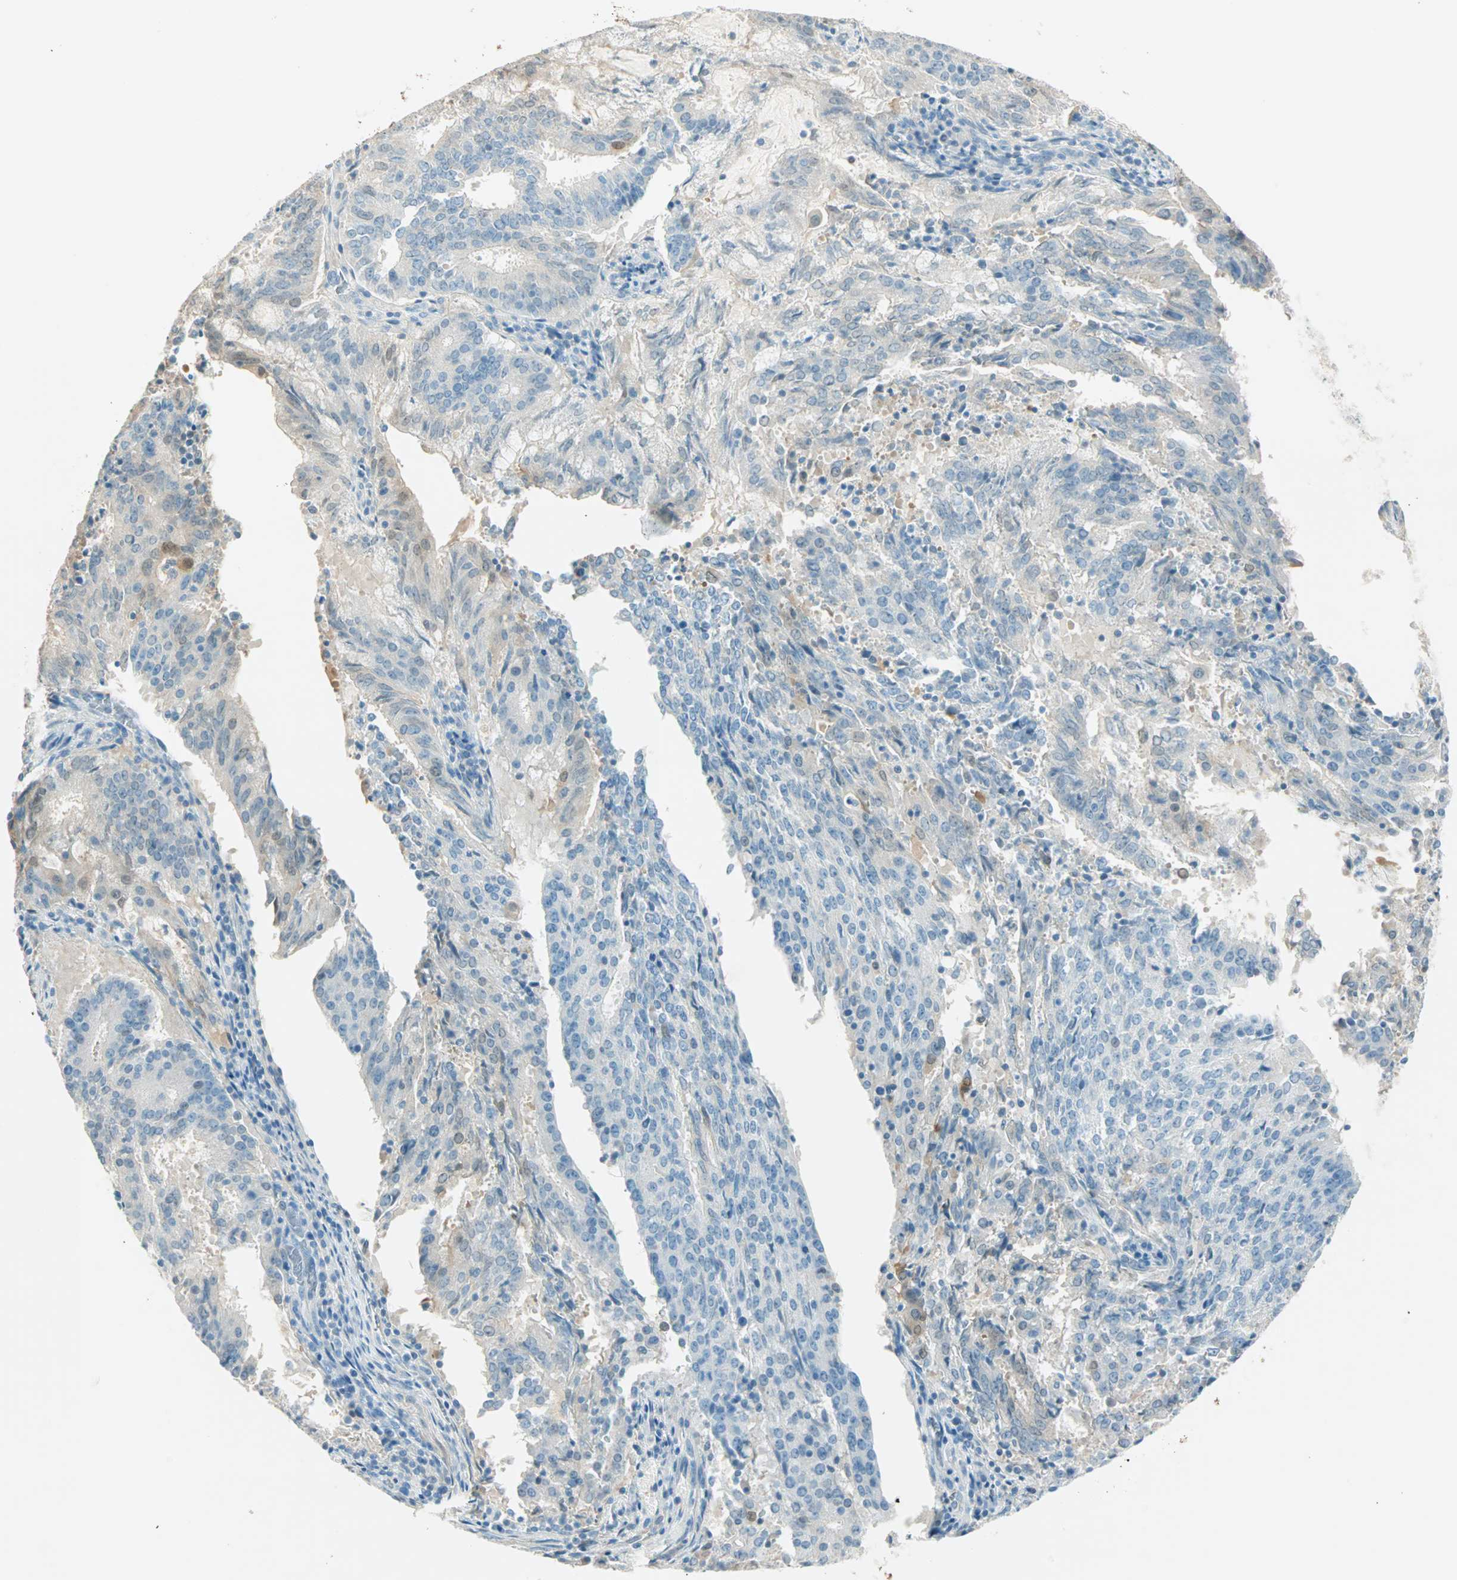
{"staining": {"intensity": "moderate", "quantity": "<25%", "location": "cytoplasmic/membranous,nuclear"}, "tissue": "cervical cancer", "cell_type": "Tumor cells", "image_type": "cancer", "snomed": [{"axis": "morphology", "description": "Adenocarcinoma, NOS"}, {"axis": "topography", "description": "Cervix"}], "caption": "This is a photomicrograph of immunohistochemistry (IHC) staining of cervical adenocarcinoma, which shows moderate staining in the cytoplasmic/membranous and nuclear of tumor cells.", "gene": "S100A1", "patient": {"sex": "female", "age": 44}}